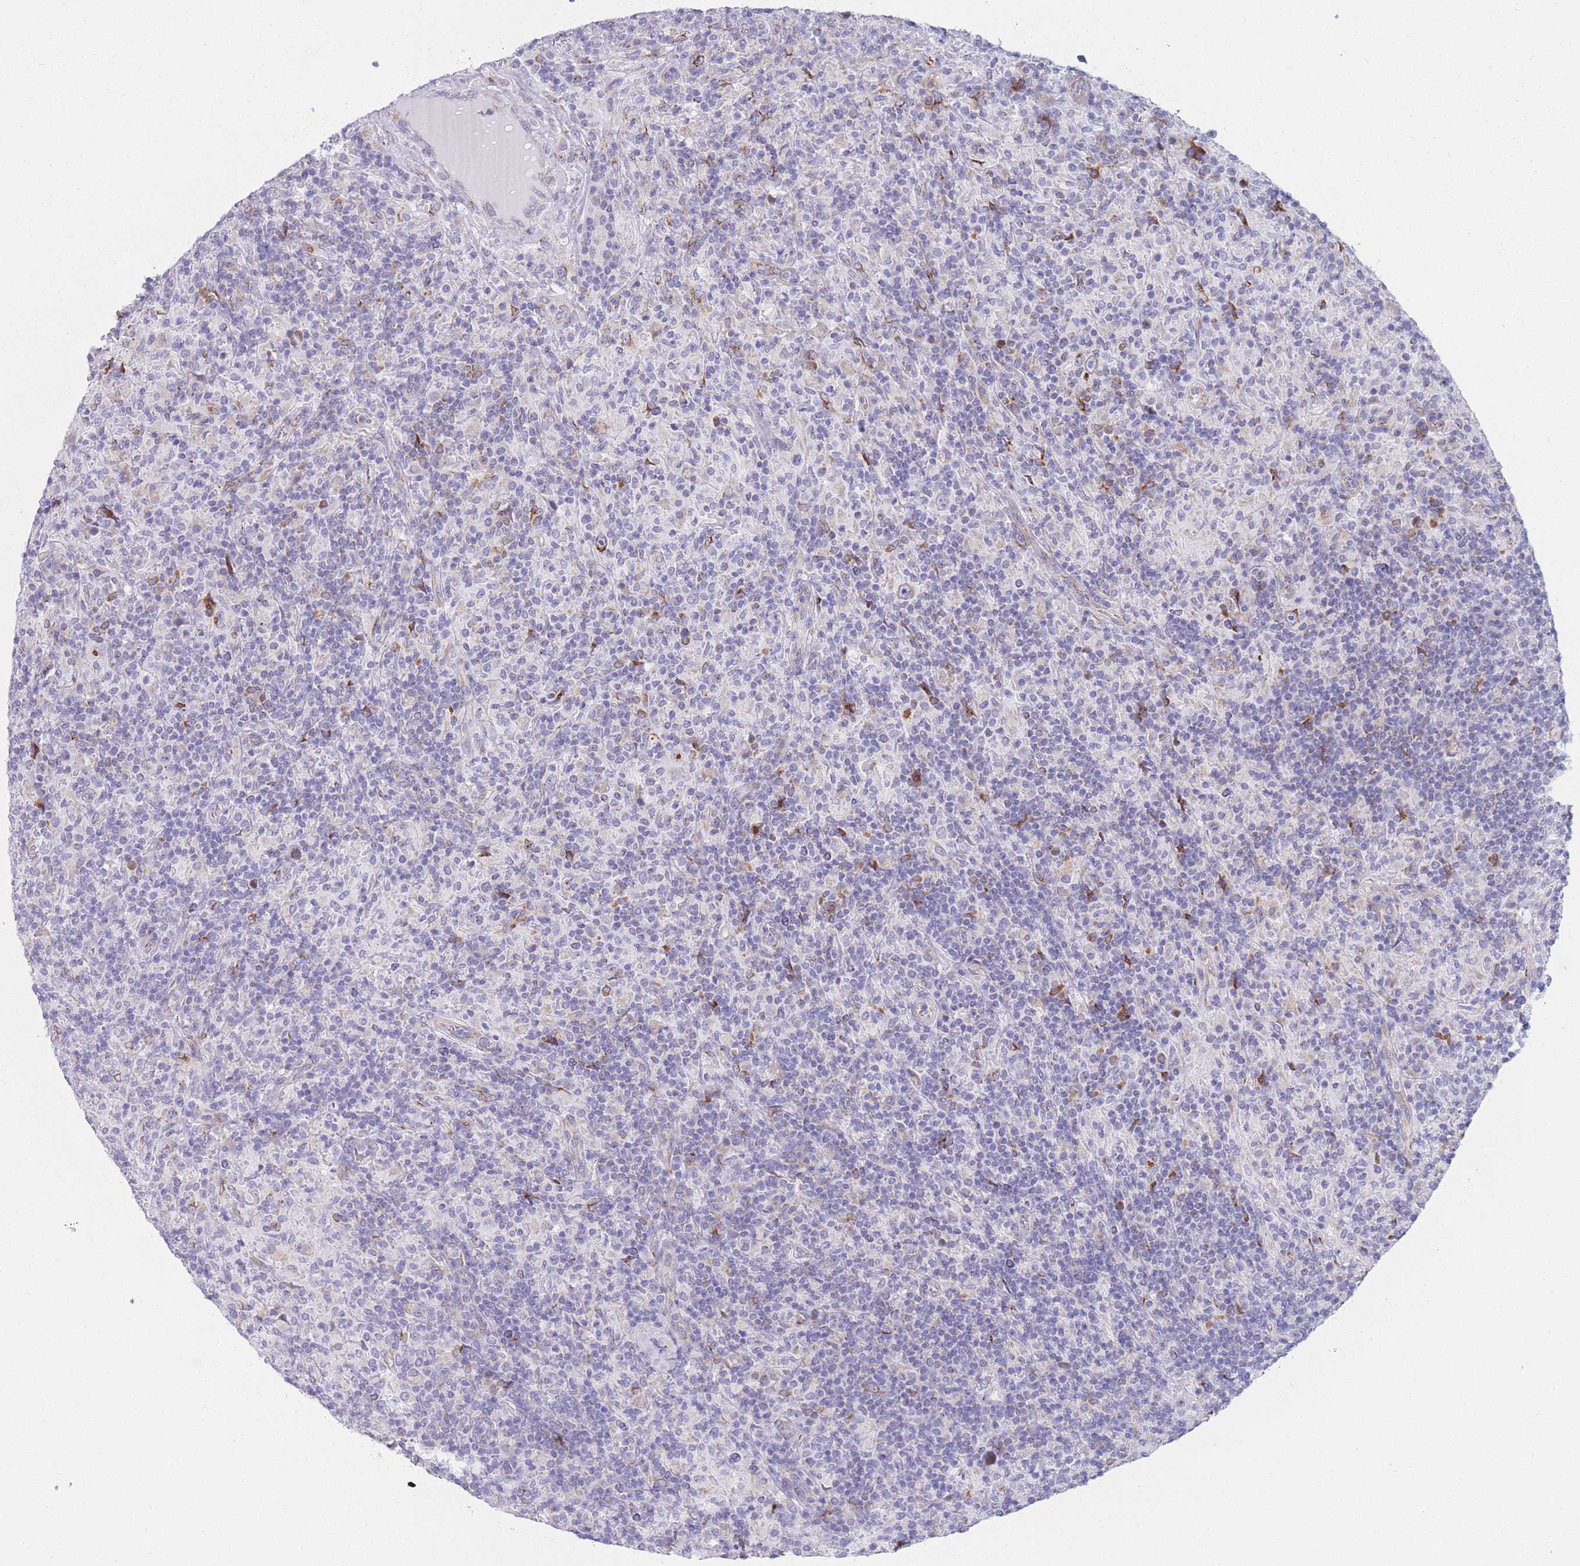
{"staining": {"intensity": "moderate", "quantity": "25%-75%", "location": "cytoplasmic/membranous"}, "tissue": "lymphoma", "cell_type": "Tumor cells", "image_type": "cancer", "snomed": [{"axis": "morphology", "description": "Hodgkin's disease, NOS"}, {"axis": "topography", "description": "Lymph node"}], "caption": "Hodgkin's disease was stained to show a protein in brown. There is medium levels of moderate cytoplasmic/membranous positivity in approximately 25%-75% of tumor cells. The staining was performed using DAB to visualize the protein expression in brown, while the nuclei were stained in blue with hematoxylin (Magnification: 20x).", "gene": "MRPL30", "patient": {"sex": "male", "age": 70}}